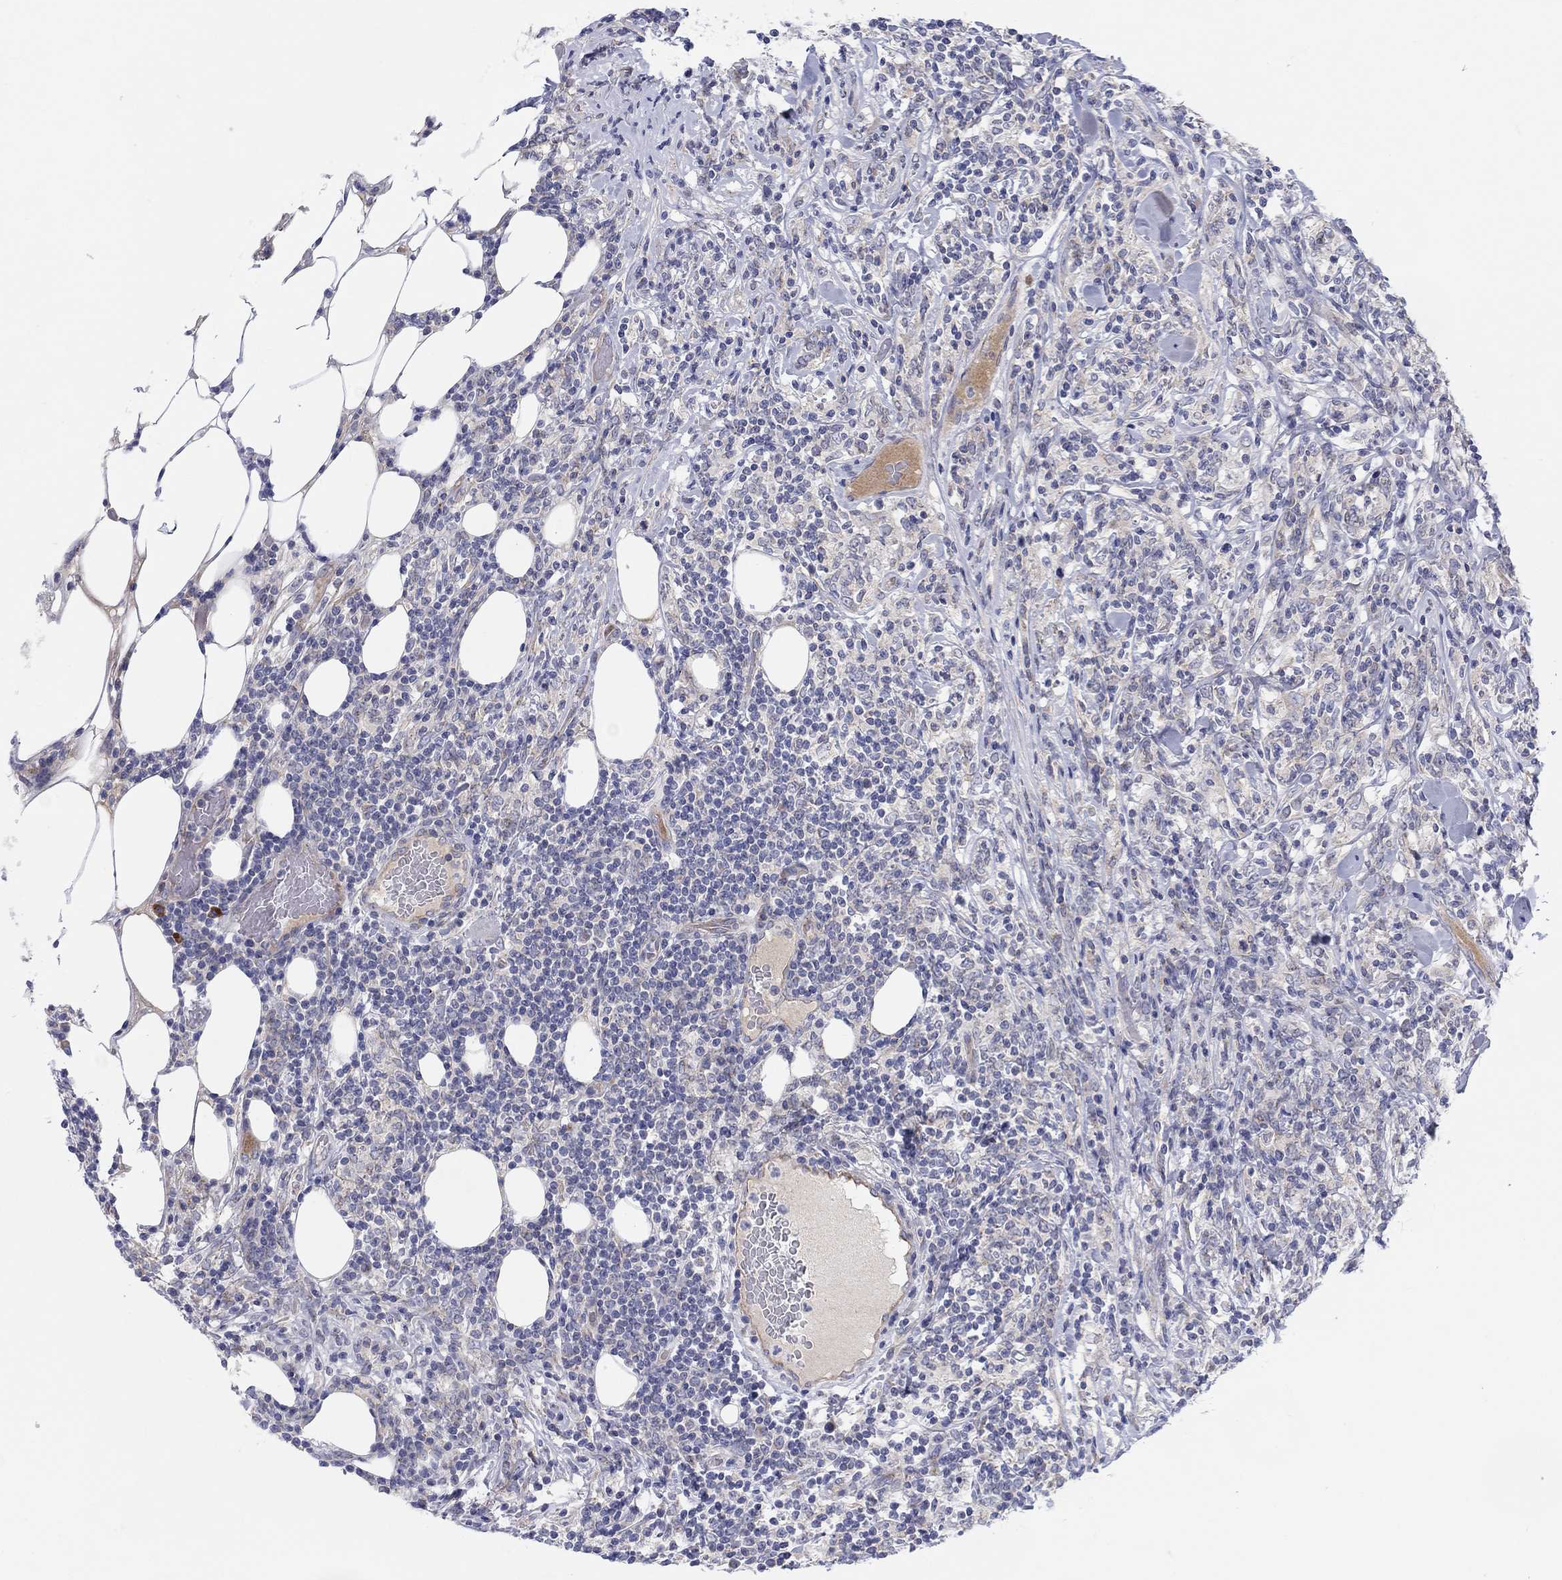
{"staining": {"intensity": "negative", "quantity": "none", "location": "none"}, "tissue": "lymphoma", "cell_type": "Tumor cells", "image_type": "cancer", "snomed": [{"axis": "morphology", "description": "Malignant lymphoma, non-Hodgkin's type, High grade"}, {"axis": "topography", "description": "Lymph node"}], "caption": "An immunohistochemistry histopathology image of lymphoma is shown. There is no staining in tumor cells of lymphoma.", "gene": "BCO2", "patient": {"sex": "female", "age": 84}}